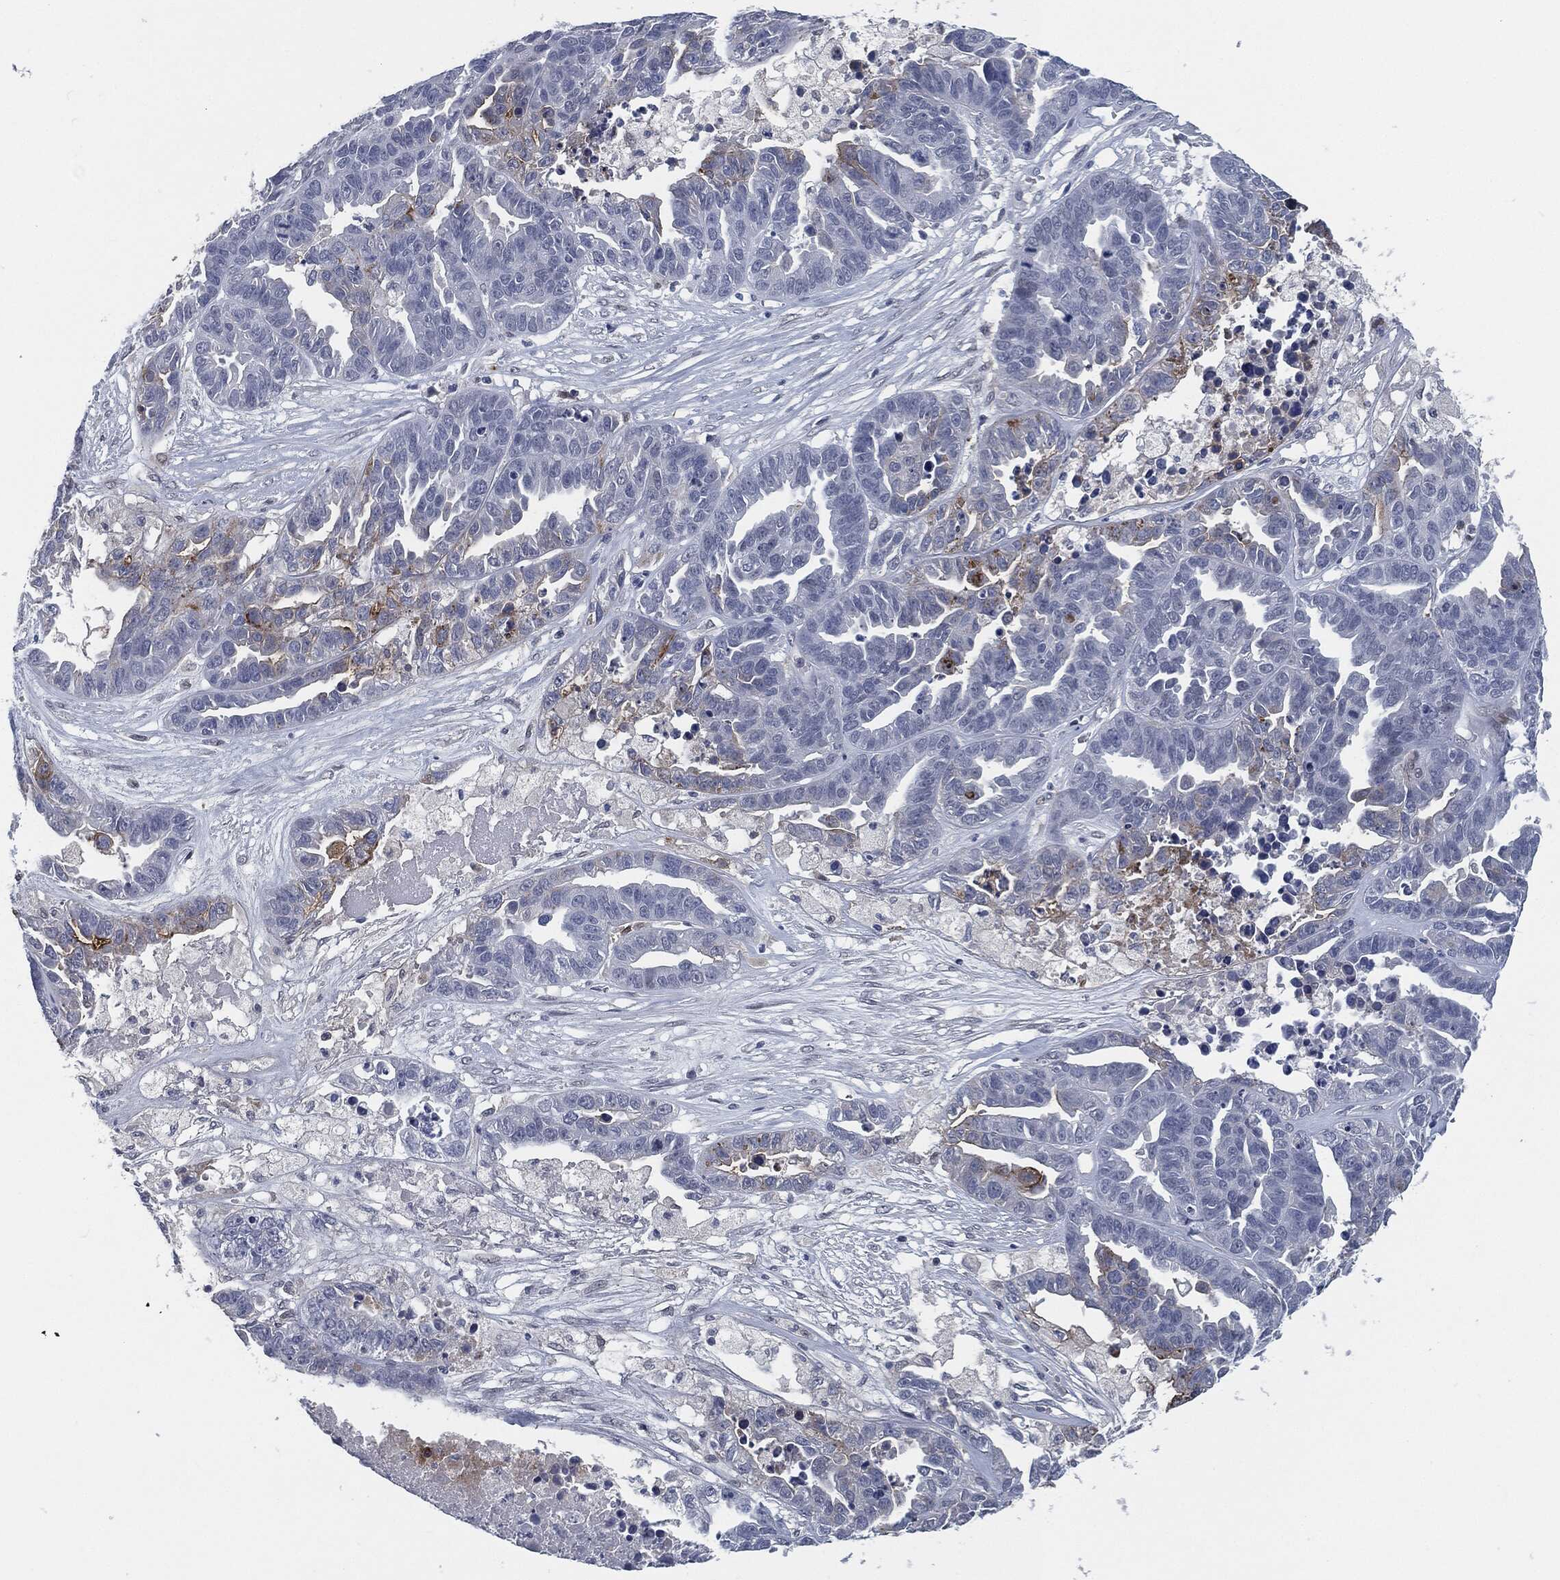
{"staining": {"intensity": "moderate", "quantity": "<25%", "location": "cytoplasmic/membranous"}, "tissue": "ovarian cancer", "cell_type": "Tumor cells", "image_type": "cancer", "snomed": [{"axis": "morphology", "description": "Cystadenocarcinoma, serous, NOS"}, {"axis": "topography", "description": "Ovary"}], "caption": "This is an image of IHC staining of ovarian cancer (serous cystadenocarcinoma), which shows moderate positivity in the cytoplasmic/membranous of tumor cells.", "gene": "PROM1", "patient": {"sex": "female", "age": 87}}